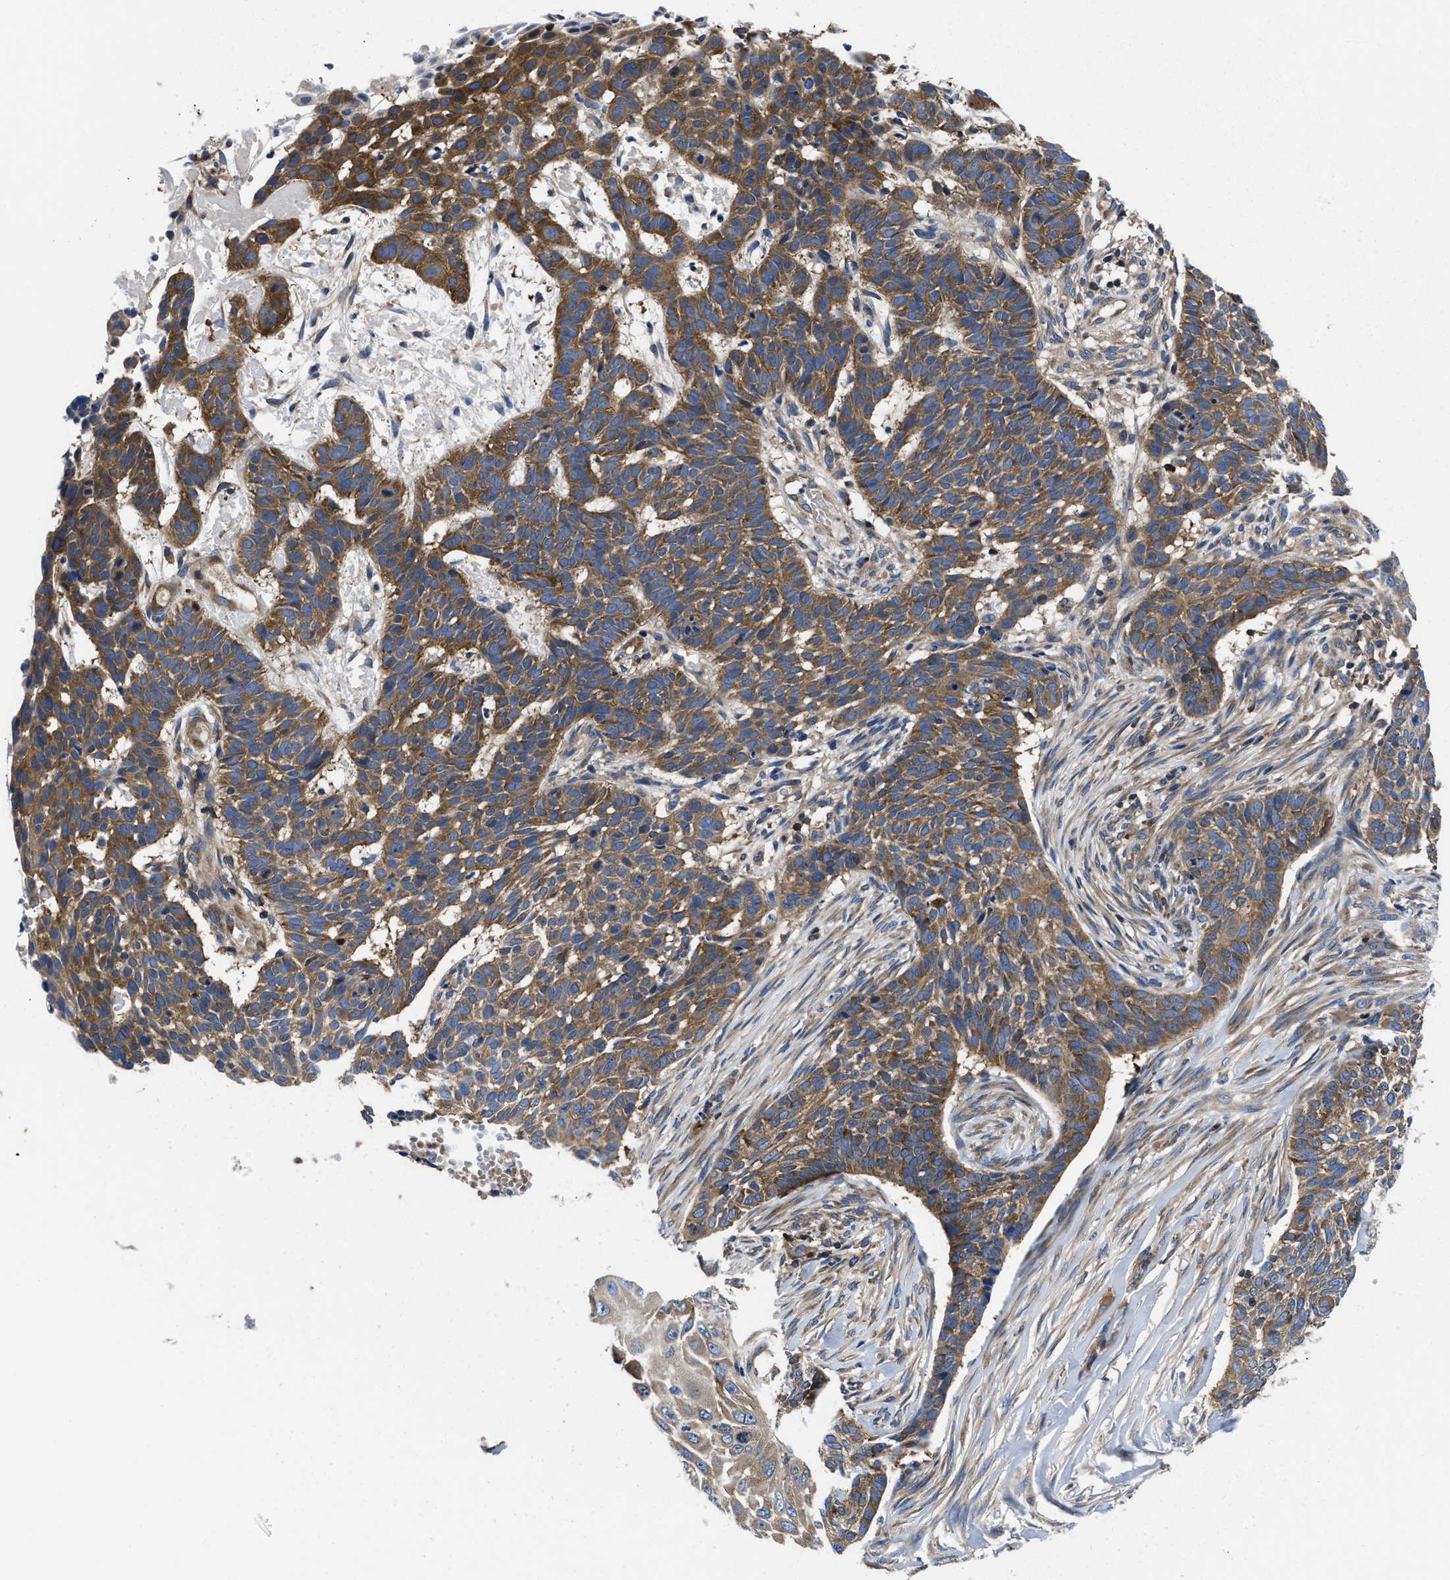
{"staining": {"intensity": "moderate", "quantity": ">75%", "location": "cytoplasmic/membranous"}, "tissue": "skin cancer", "cell_type": "Tumor cells", "image_type": "cancer", "snomed": [{"axis": "morphology", "description": "Basal cell carcinoma"}, {"axis": "topography", "description": "Skin"}], "caption": "Human skin cancer (basal cell carcinoma) stained with a brown dye shows moderate cytoplasmic/membranous positive positivity in about >75% of tumor cells.", "gene": "YARS1", "patient": {"sex": "male", "age": 85}}